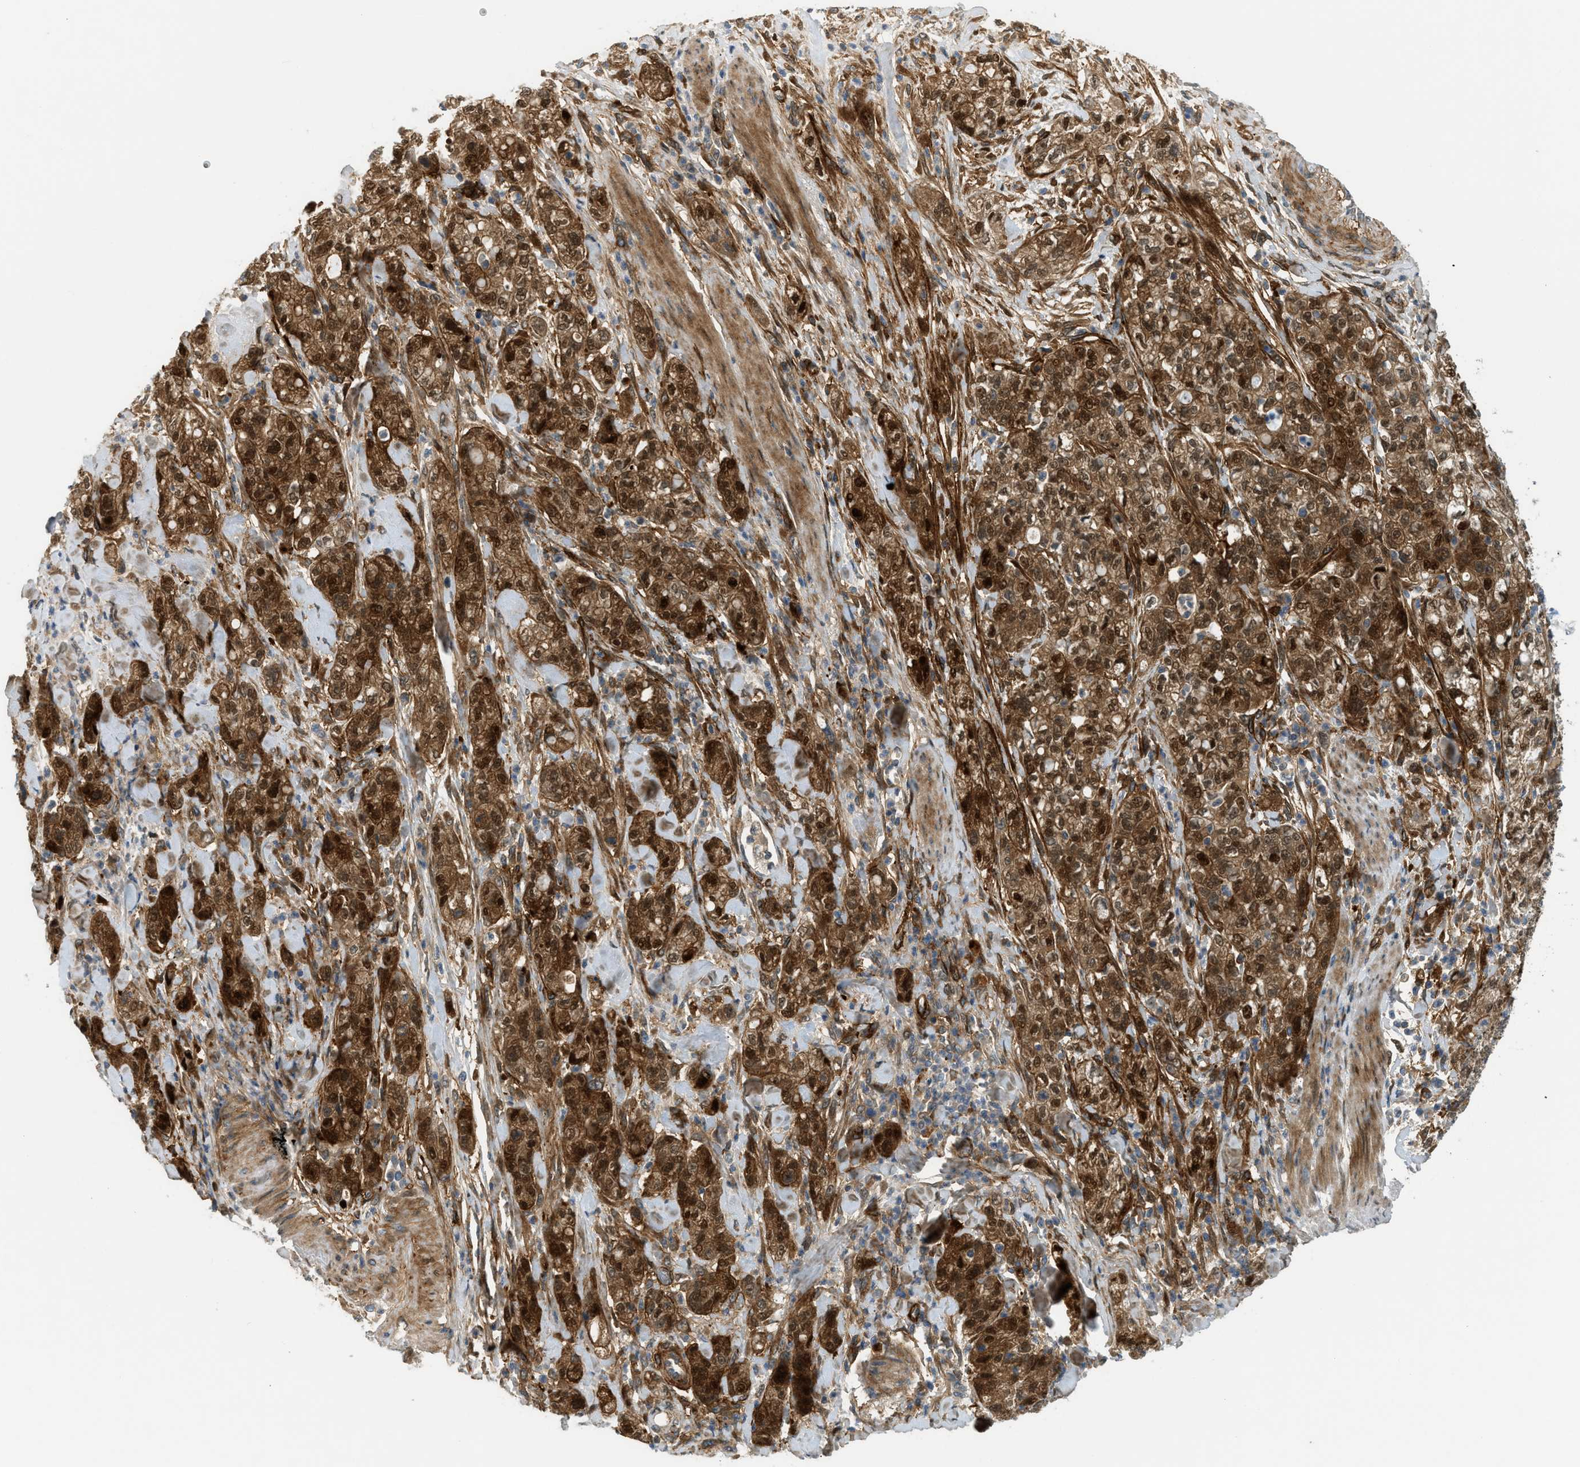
{"staining": {"intensity": "strong", "quantity": ">75%", "location": "cytoplasmic/membranous,nuclear"}, "tissue": "pancreatic cancer", "cell_type": "Tumor cells", "image_type": "cancer", "snomed": [{"axis": "morphology", "description": "Adenocarcinoma, NOS"}, {"axis": "topography", "description": "Pancreas"}], "caption": "Pancreatic cancer stained with a brown dye exhibits strong cytoplasmic/membranous and nuclear positive staining in approximately >75% of tumor cells.", "gene": "EDNRA", "patient": {"sex": "female", "age": 78}}